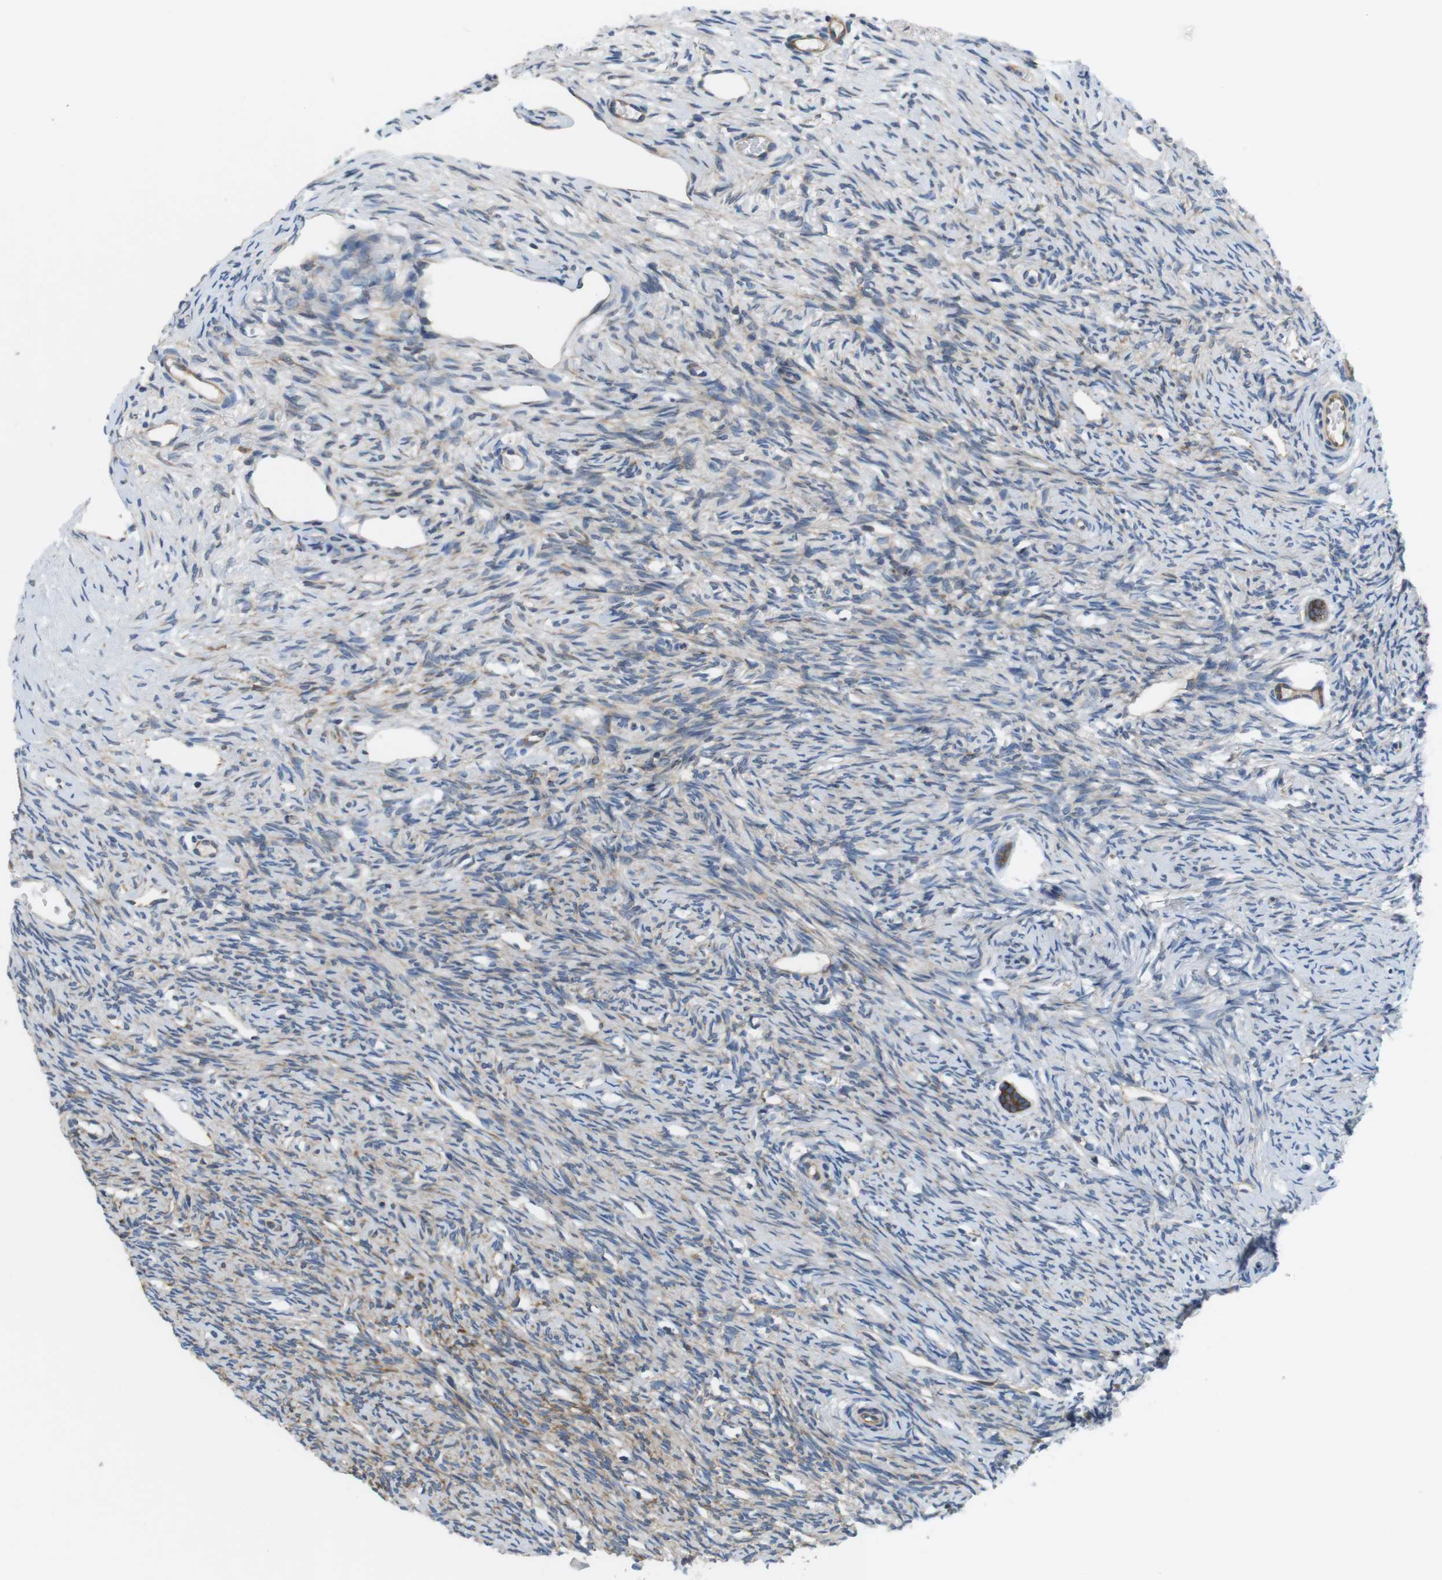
{"staining": {"intensity": "moderate", "quantity": ">75%", "location": "cytoplasmic/membranous"}, "tissue": "ovary", "cell_type": "Follicle cells", "image_type": "normal", "snomed": [{"axis": "morphology", "description": "Normal tissue, NOS"}, {"axis": "topography", "description": "Ovary"}], "caption": "The immunohistochemical stain labels moderate cytoplasmic/membranous positivity in follicle cells of normal ovary.", "gene": "DCLK1", "patient": {"sex": "female", "age": 33}}